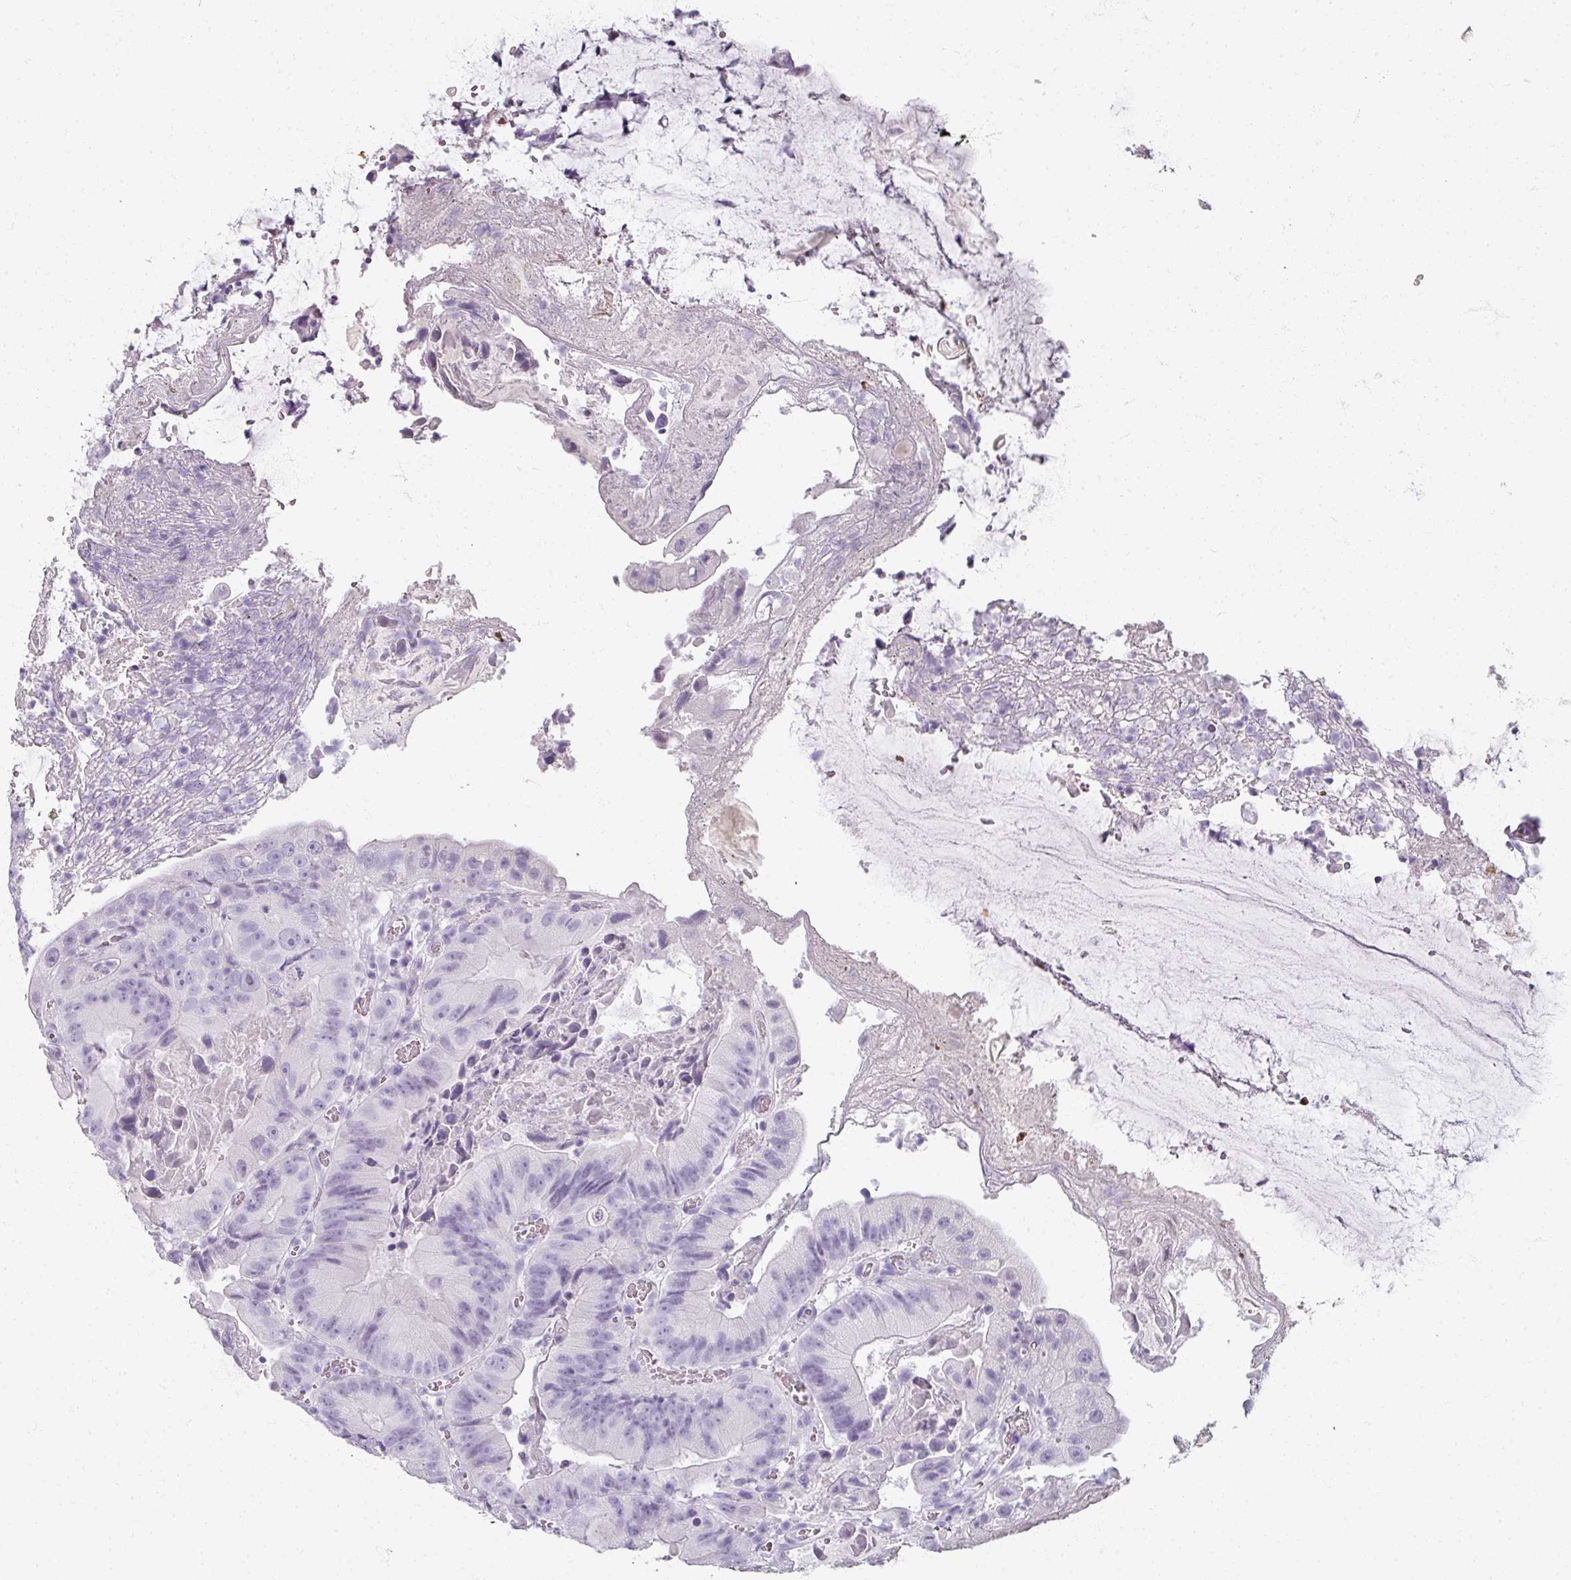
{"staining": {"intensity": "negative", "quantity": "none", "location": "none"}, "tissue": "colorectal cancer", "cell_type": "Tumor cells", "image_type": "cancer", "snomed": [{"axis": "morphology", "description": "Adenocarcinoma, NOS"}, {"axis": "topography", "description": "Colon"}], "caption": "IHC of human colorectal cancer (adenocarcinoma) demonstrates no expression in tumor cells.", "gene": "REG3G", "patient": {"sex": "female", "age": 86}}